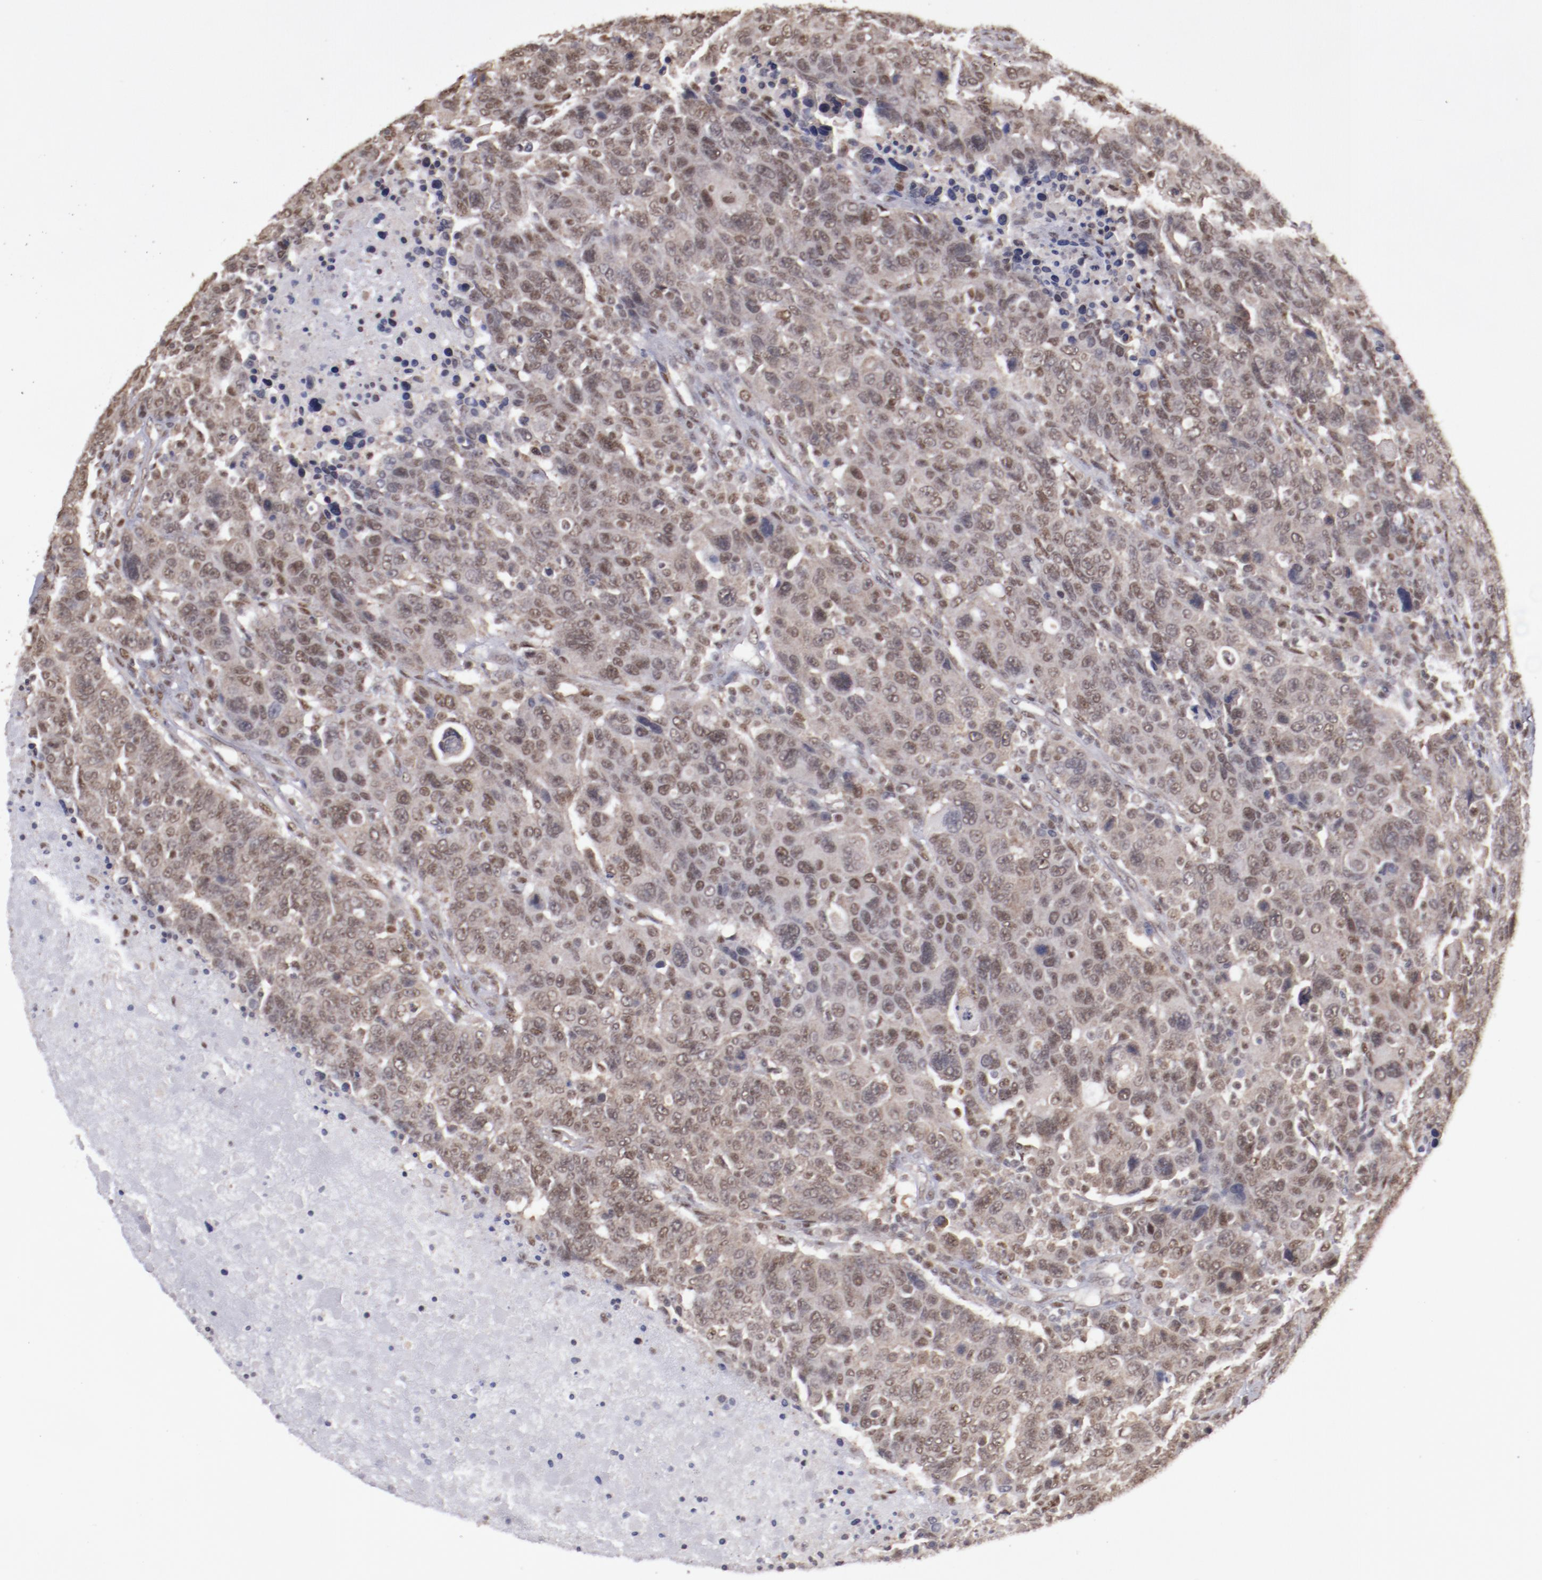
{"staining": {"intensity": "weak", "quantity": ">75%", "location": "cytoplasmic/membranous,nuclear"}, "tissue": "breast cancer", "cell_type": "Tumor cells", "image_type": "cancer", "snomed": [{"axis": "morphology", "description": "Duct carcinoma"}, {"axis": "topography", "description": "Breast"}], "caption": "Breast cancer tissue shows weak cytoplasmic/membranous and nuclear expression in approximately >75% of tumor cells (DAB (3,3'-diaminobenzidine) IHC with brightfield microscopy, high magnification).", "gene": "ARNT", "patient": {"sex": "female", "age": 37}}